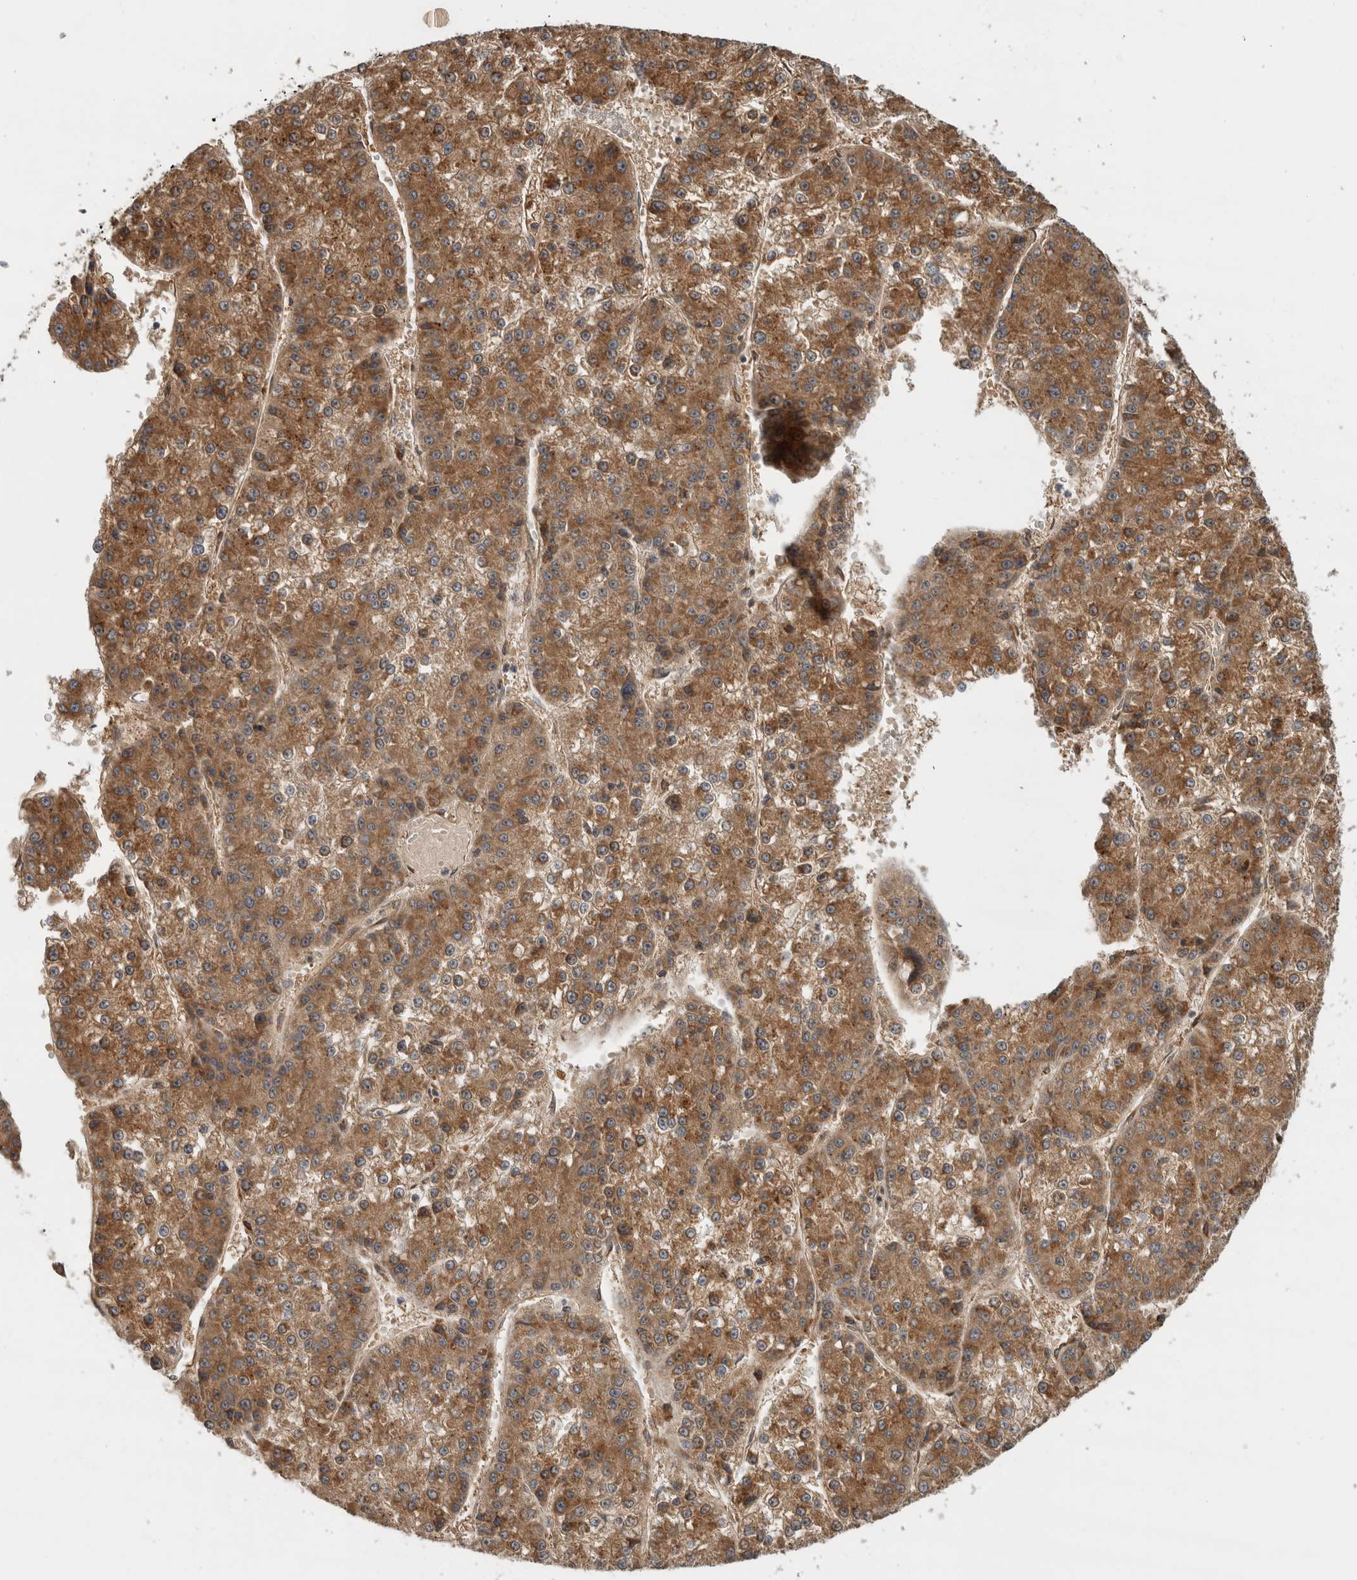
{"staining": {"intensity": "moderate", "quantity": ">75%", "location": "cytoplasmic/membranous"}, "tissue": "liver cancer", "cell_type": "Tumor cells", "image_type": "cancer", "snomed": [{"axis": "morphology", "description": "Carcinoma, Hepatocellular, NOS"}, {"axis": "topography", "description": "Liver"}], "caption": "Immunohistochemical staining of liver cancer (hepatocellular carcinoma) demonstrates medium levels of moderate cytoplasmic/membranous protein staining in approximately >75% of tumor cells. The staining is performed using DAB (3,3'-diaminobenzidine) brown chromogen to label protein expression. The nuclei are counter-stained blue using hematoxylin.", "gene": "TUBD1", "patient": {"sex": "female", "age": 73}}